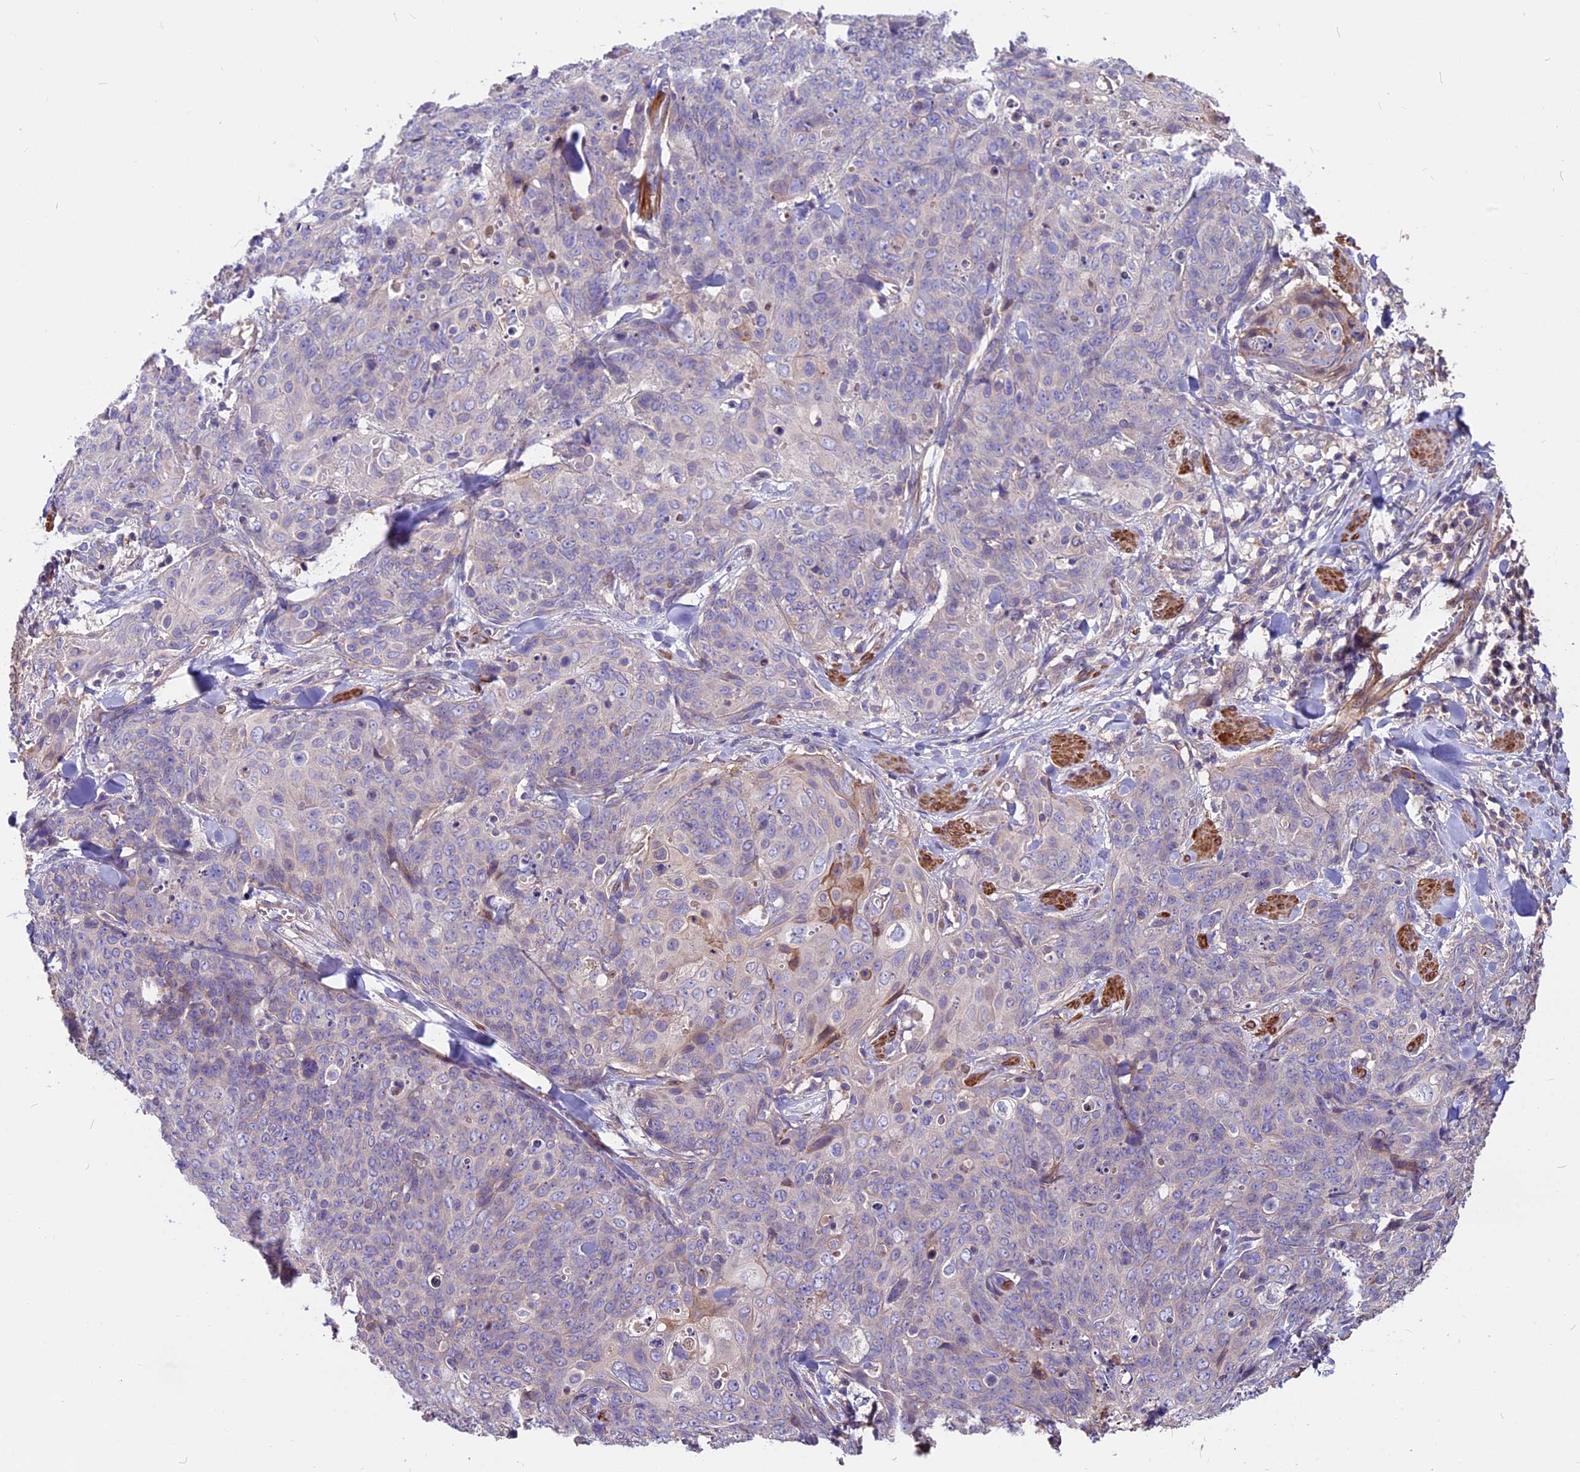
{"staining": {"intensity": "moderate", "quantity": "<25%", "location": "cytoplasmic/membranous"}, "tissue": "skin cancer", "cell_type": "Tumor cells", "image_type": "cancer", "snomed": [{"axis": "morphology", "description": "Squamous cell carcinoma, NOS"}, {"axis": "topography", "description": "Skin"}, {"axis": "topography", "description": "Vulva"}], "caption": "Moderate cytoplasmic/membranous protein staining is identified in about <25% of tumor cells in skin cancer.", "gene": "ANO3", "patient": {"sex": "female", "age": 85}}